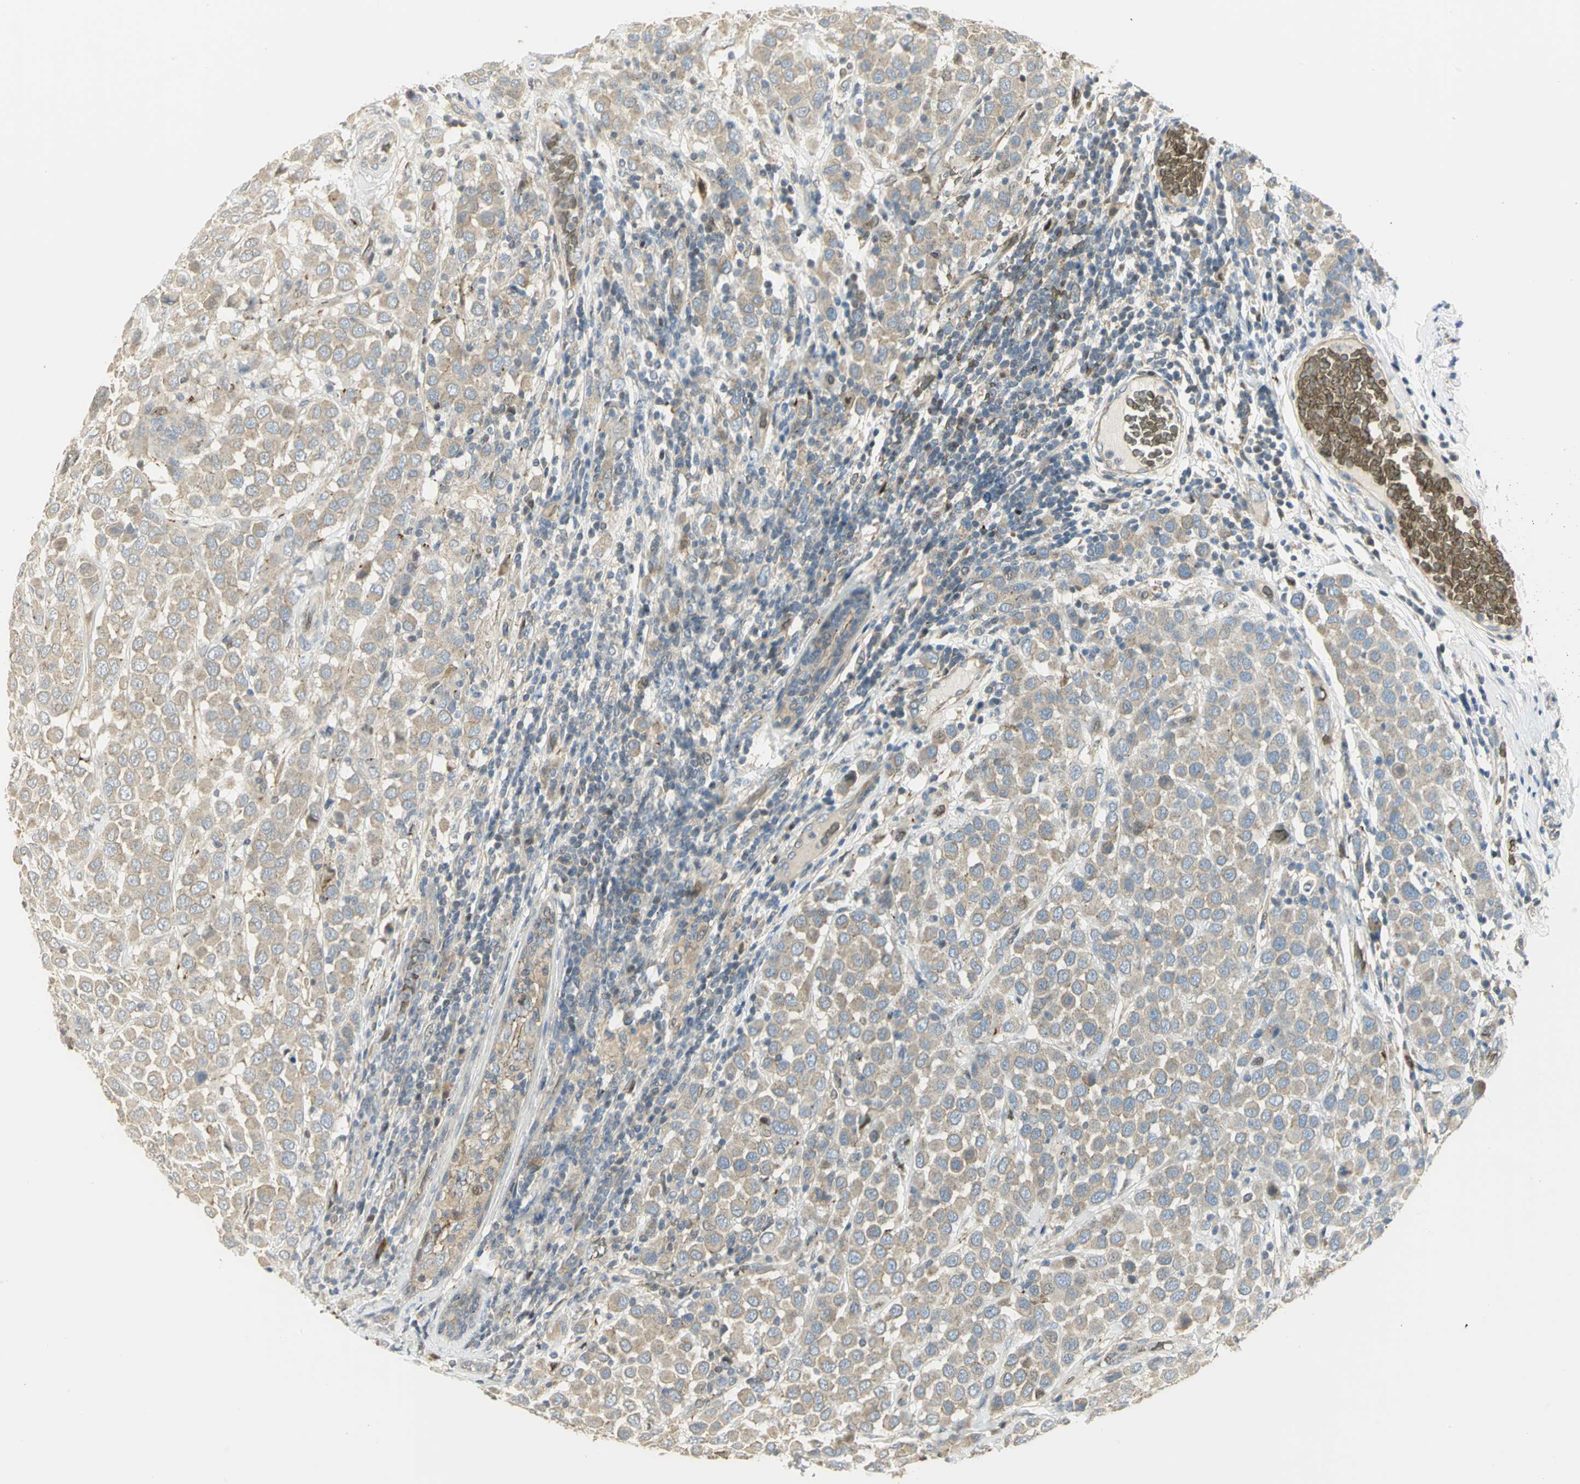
{"staining": {"intensity": "moderate", "quantity": ">75%", "location": "cytoplasmic/membranous"}, "tissue": "breast cancer", "cell_type": "Tumor cells", "image_type": "cancer", "snomed": [{"axis": "morphology", "description": "Duct carcinoma"}, {"axis": "topography", "description": "Breast"}], "caption": "This micrograph displays IHC staining of breast cancer (intraductal carcinoma), with medium moderate cytoplasmic/membranous expression in approximately >75% of tumor cells.", "gene": "ANK1", "patient": {"sex": "female", "age": 61}}